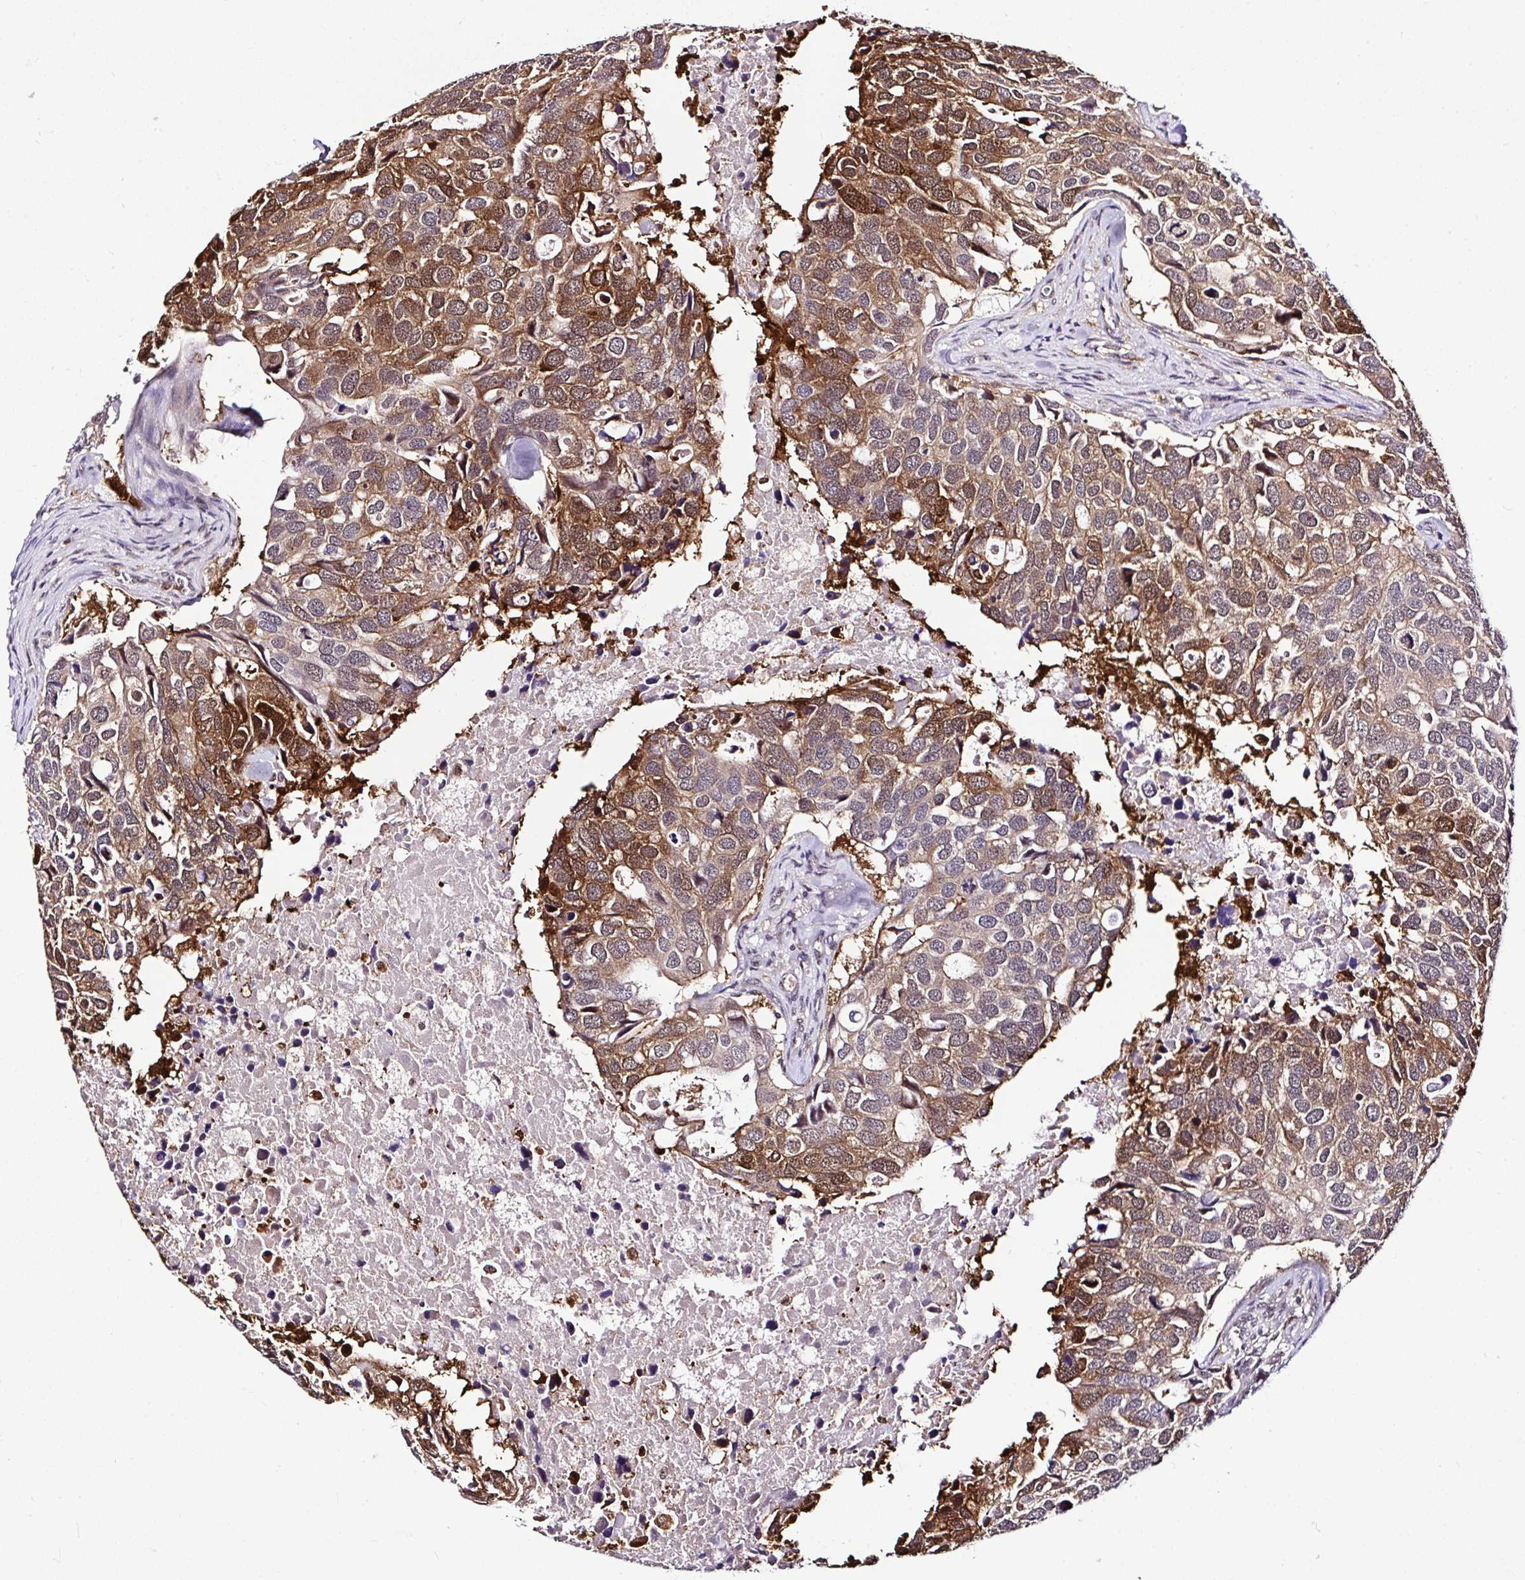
{"staining": {"intensity": "moderate", "quantity": ">75%", "location": "cytoplasmic/membranous"}, "tissue": "breast cancer", "cell_type": "Tumor cells", "image_type": "cancer", "snomed": [{"axis": "morphology", "description": "Duct carcinoma"}, {"axis": "topography", "description": "Breast"}], "caption": "High-magnification brightfield microscopy of breast infiltrating ductal carcinoma stained with DAB (3,3'-diaminobenzidine) (brown) and counterstained with hematoxylin (blue). tumor cells exhibit moderate cytoplasmic/membranous positivity is seen in about>75% of cells.", "gene": "PIN4", "patient": {"sex": "female", "age": 83}}